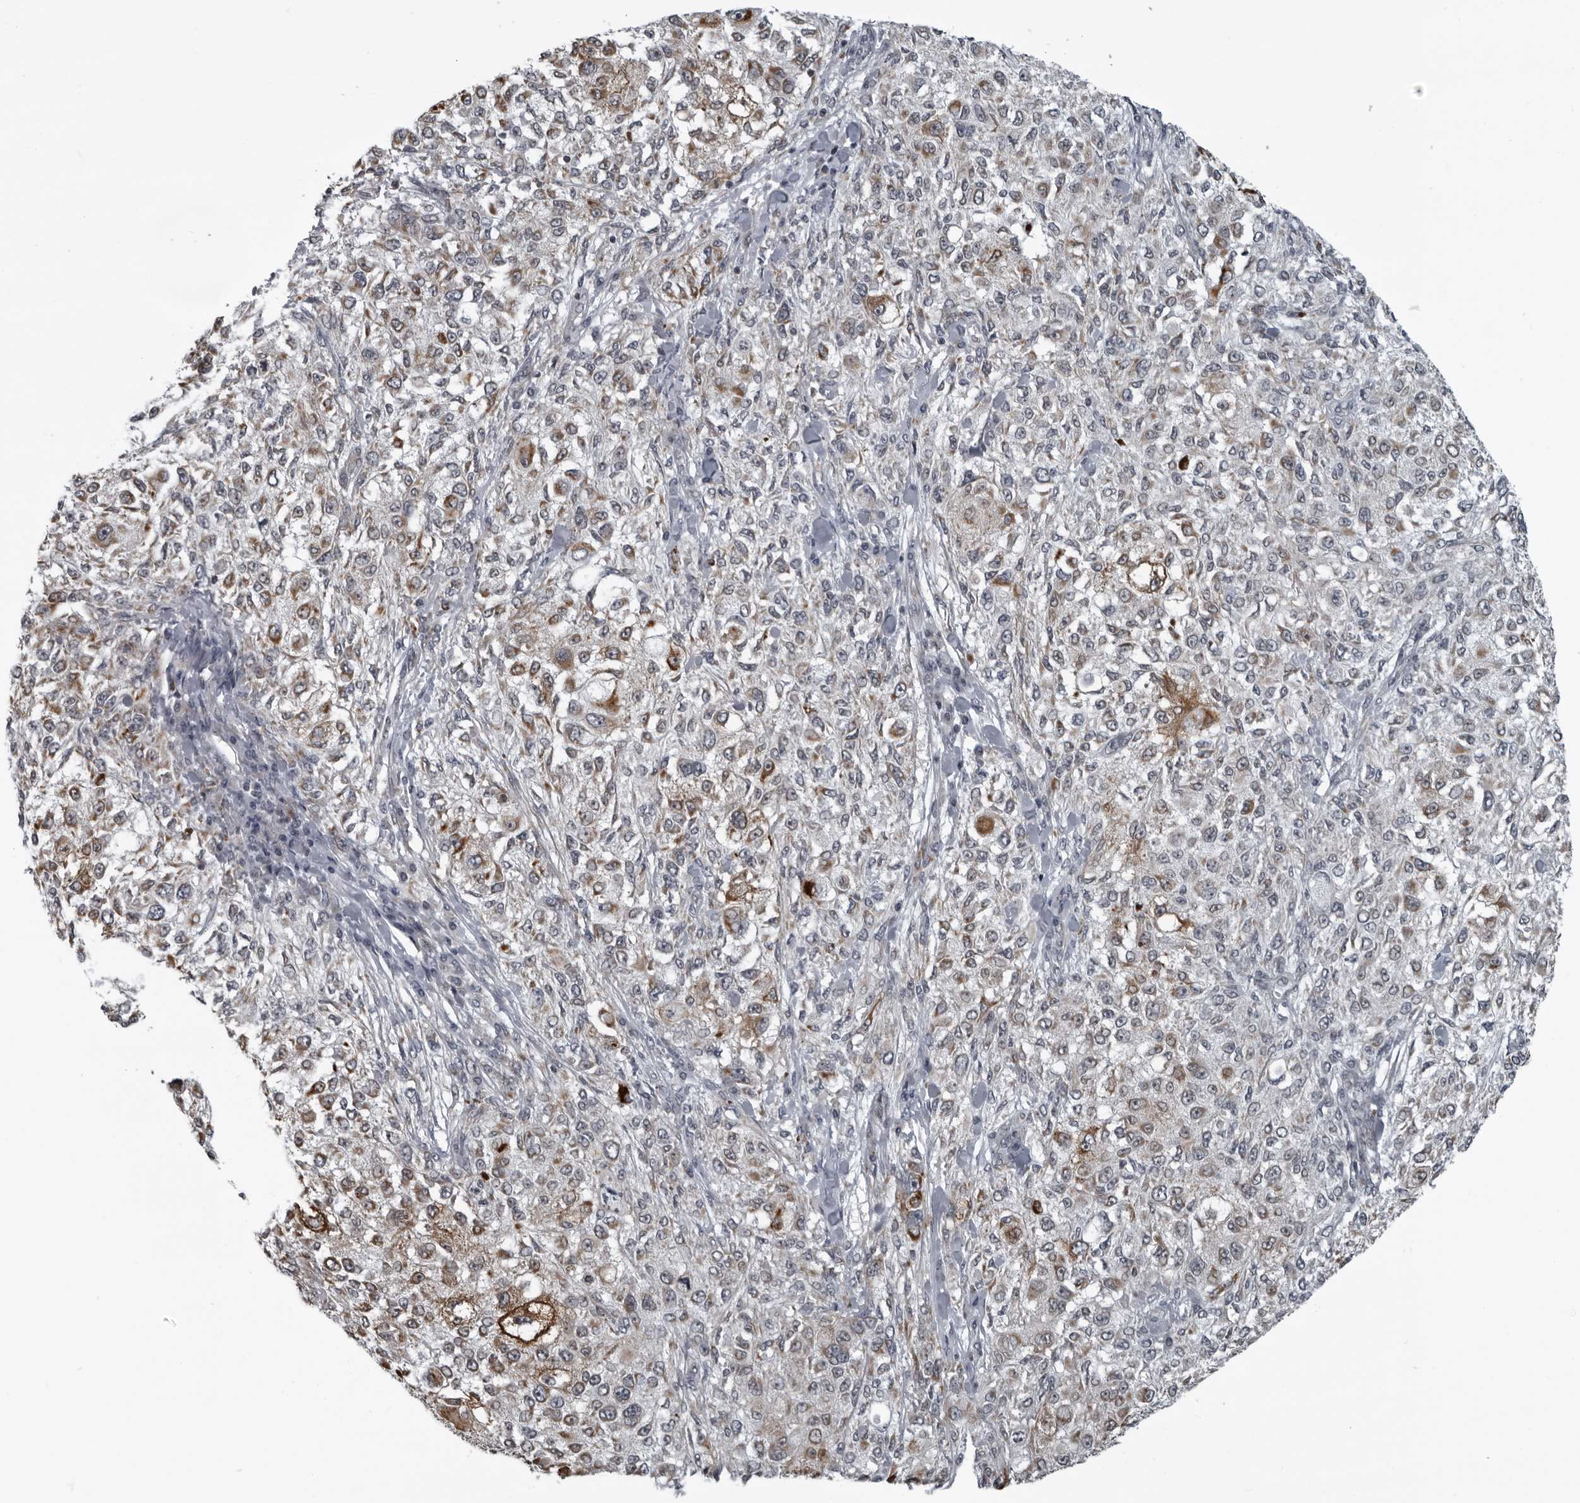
{"staining": {"intensity": "moderate", "quantity": "25%-75%", "location": "cytoplasmic/membranous"}, "tissue": "melanoma", "cell_type": "Tumor cells", "image_type": "cancer", "snomed": [{"axis": "morphology", "description": "Necrosis, NOS"}, {"axis": "morphology", "description": "Malignant melanoma, NOS"}, {"axis": "topography", "description": "Skin"}], "caption": "The micrograph reveals a brown stain indicating the presence of a protein in the cytoplasmic/membranous of tumor cells in melanoma.", "gene": "RTCA", "patient": {"sex": "female", "age": 87}}